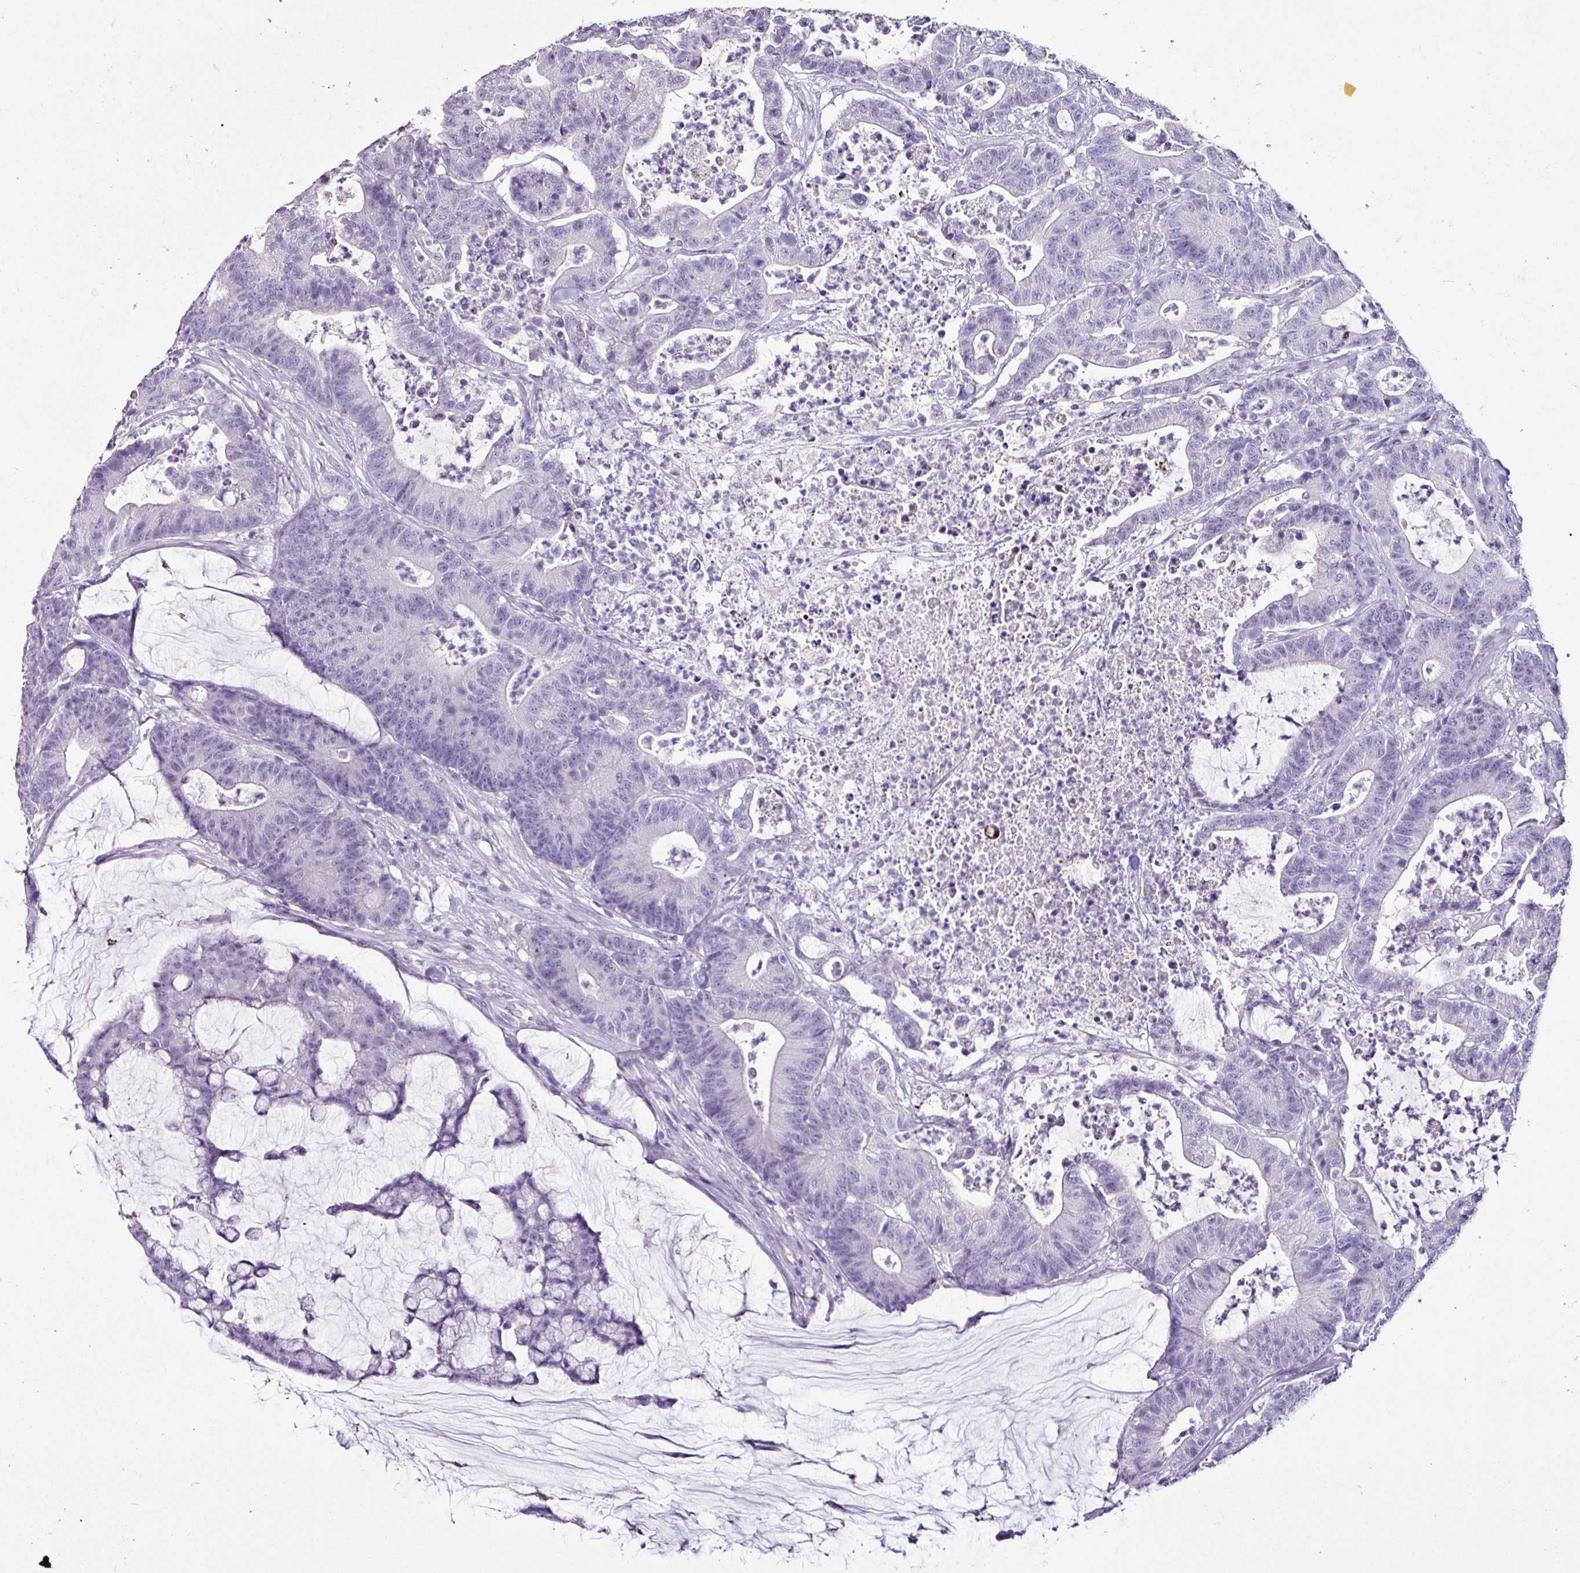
{"staining": {"intensity": "negative", "quantity": "none", "location": "none"}, "tissue": "colorectal cancer", "cell_type": "Tumor cells", "image_type": "cancer", "snomed": [{"axis": "morphology", "description": "Adenocarcinoma, NOS"}, {"axis": "topography", "description": "Colon"}], "caption": "There is no significant staining in tumor cells of colorectal cancer (adenocarcinoma). The staining is performed using DAB brown chromogen with nuclei counter-stained in using hematoxylin.", "gene": "GLP2R", "patient": {"sex": "female", "age": 84}}